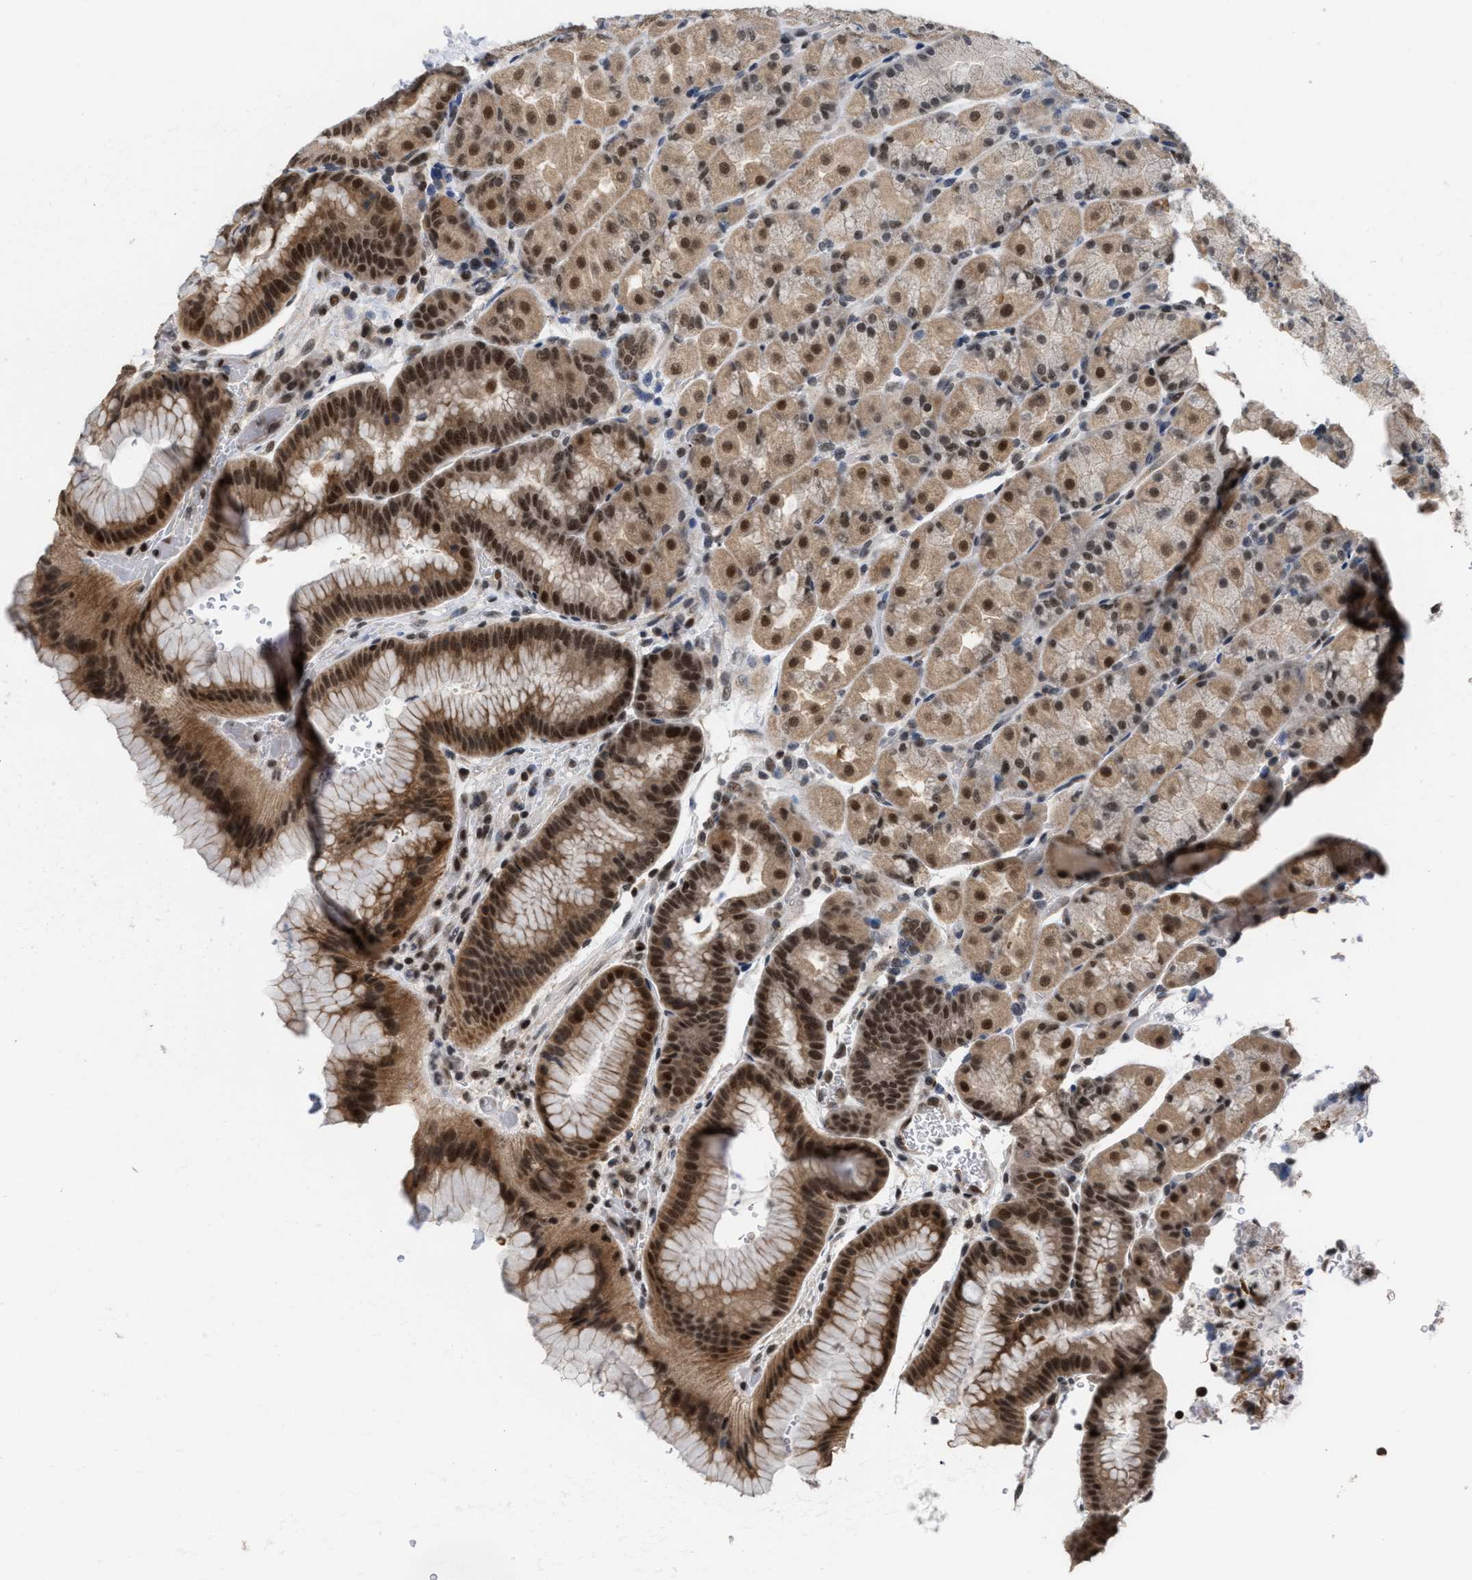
{"staining": {"intensity": "strong", "quantity": ">75%", "location": "cytoplasmic/membranous,nuclear"}, "tissue": "stomach", "cell_type": "Glandular cells", "image_type": "normal", "snomed": [{"axis": "morphology", "description": "Normal tissue, NOS"}, {"axis": "morphology", "description": "Carcinoid, malignant, NOS"}, {"axis": "topography", "description": "Stomach, upper"}], "caption": "Protein staining reveals strong cytoplasmic/membranous,nuclear staining in approximately >75% of glandular cells in normal stomach.", "gene": "C9orf78", "patient": {"sex": "male", "age": 39}}